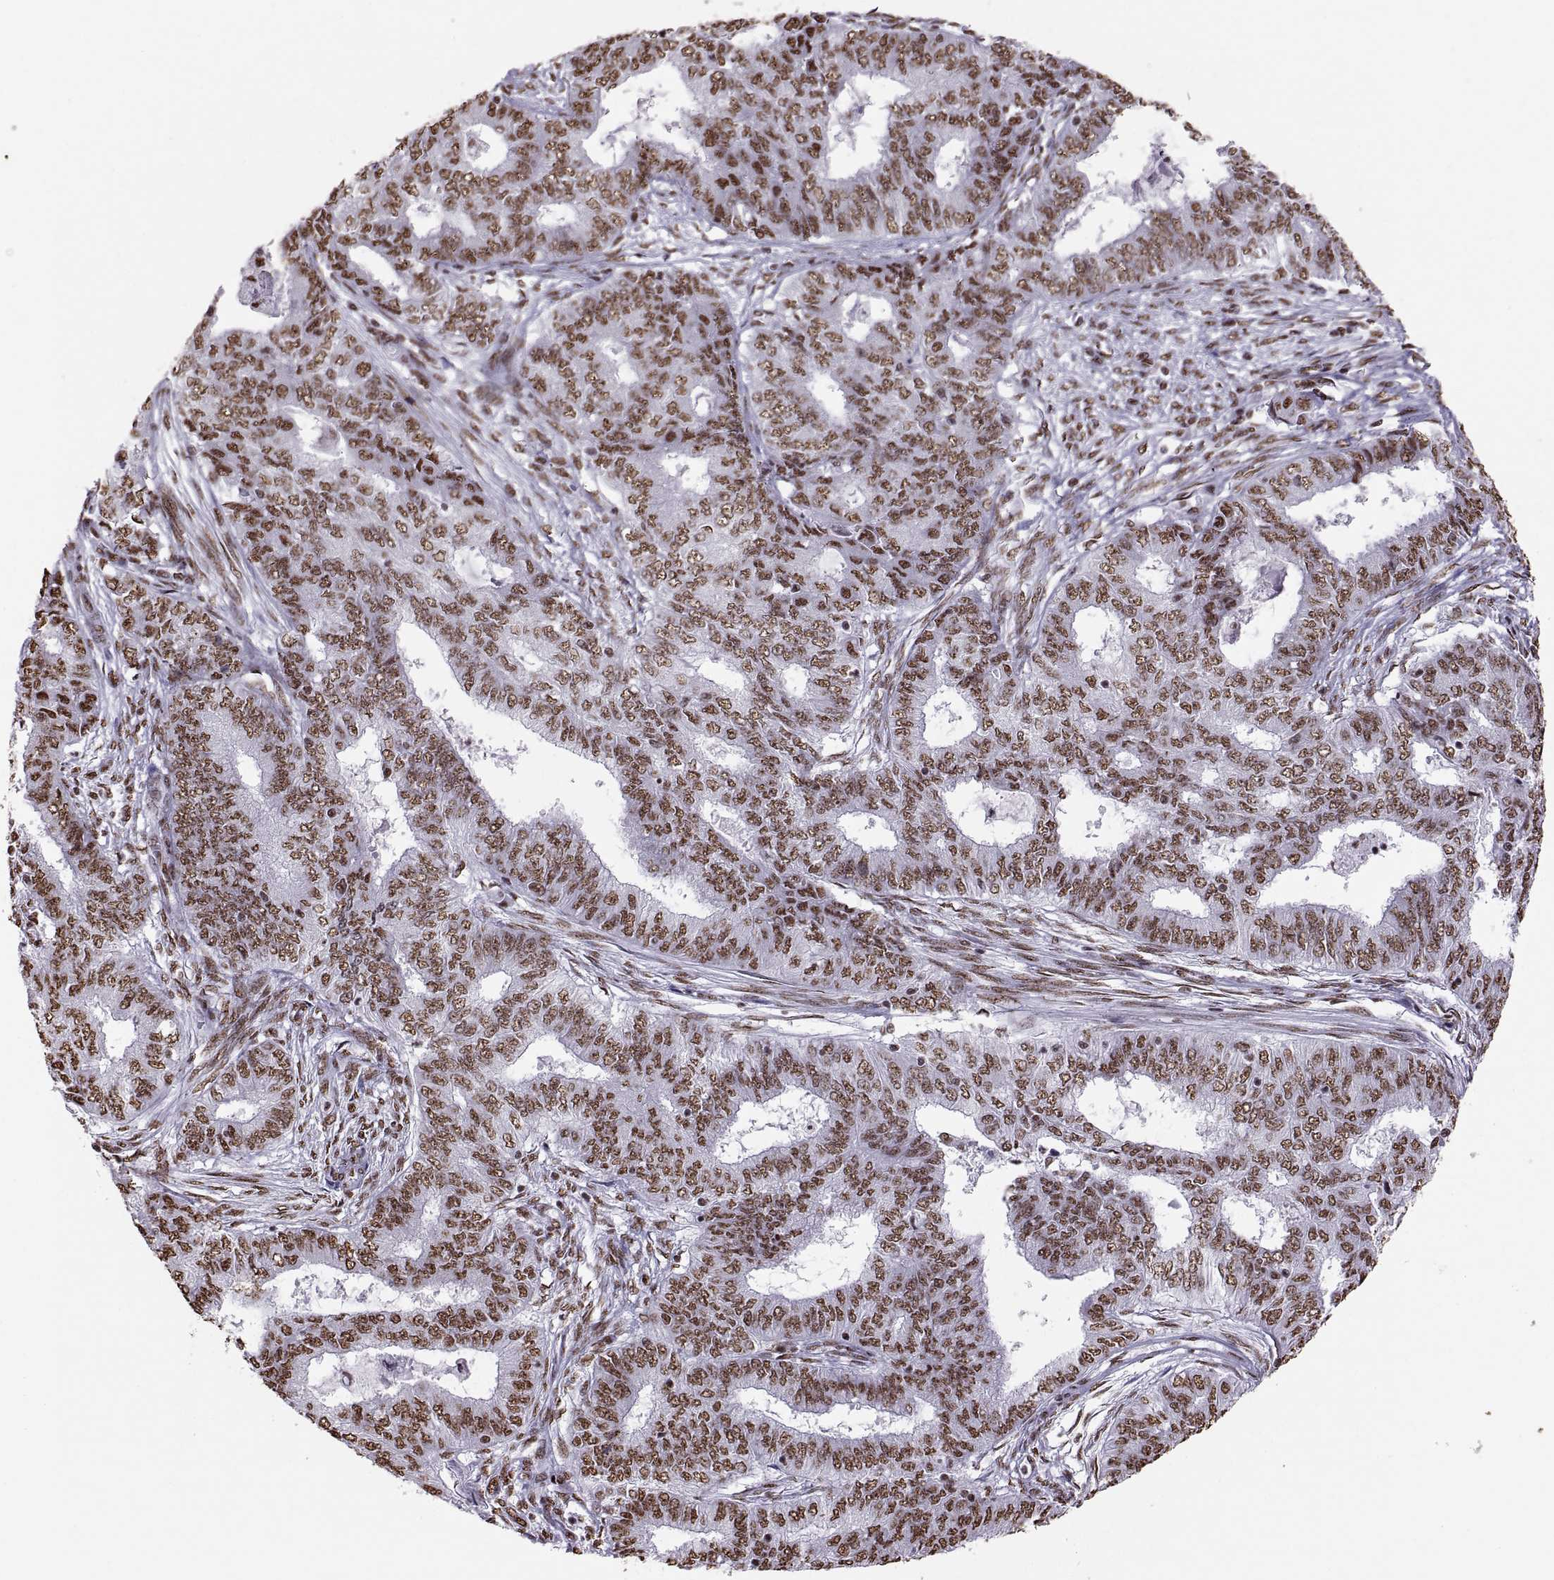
{"staining": {"intensity": "moderate", "quantity": ">75%", "location": "nuclear"}, "tissue": "endometrial cancer", "cell_type": "Tumor cells", "image_type": "cancer", "snomed": [{"axis": "morphology", "description": "Adenocarcinoma, NOS"}, {"axis": "topography", "description": "Endometrium"}], "caption": "DAB immunohistochemical staining of human adenocarcinoma (endometrial) shows moderate nuclear protein positivity in about >75% of tumor cells.", "gene": "SNAI1", "patient": {"sex": "female", "age": 62}}